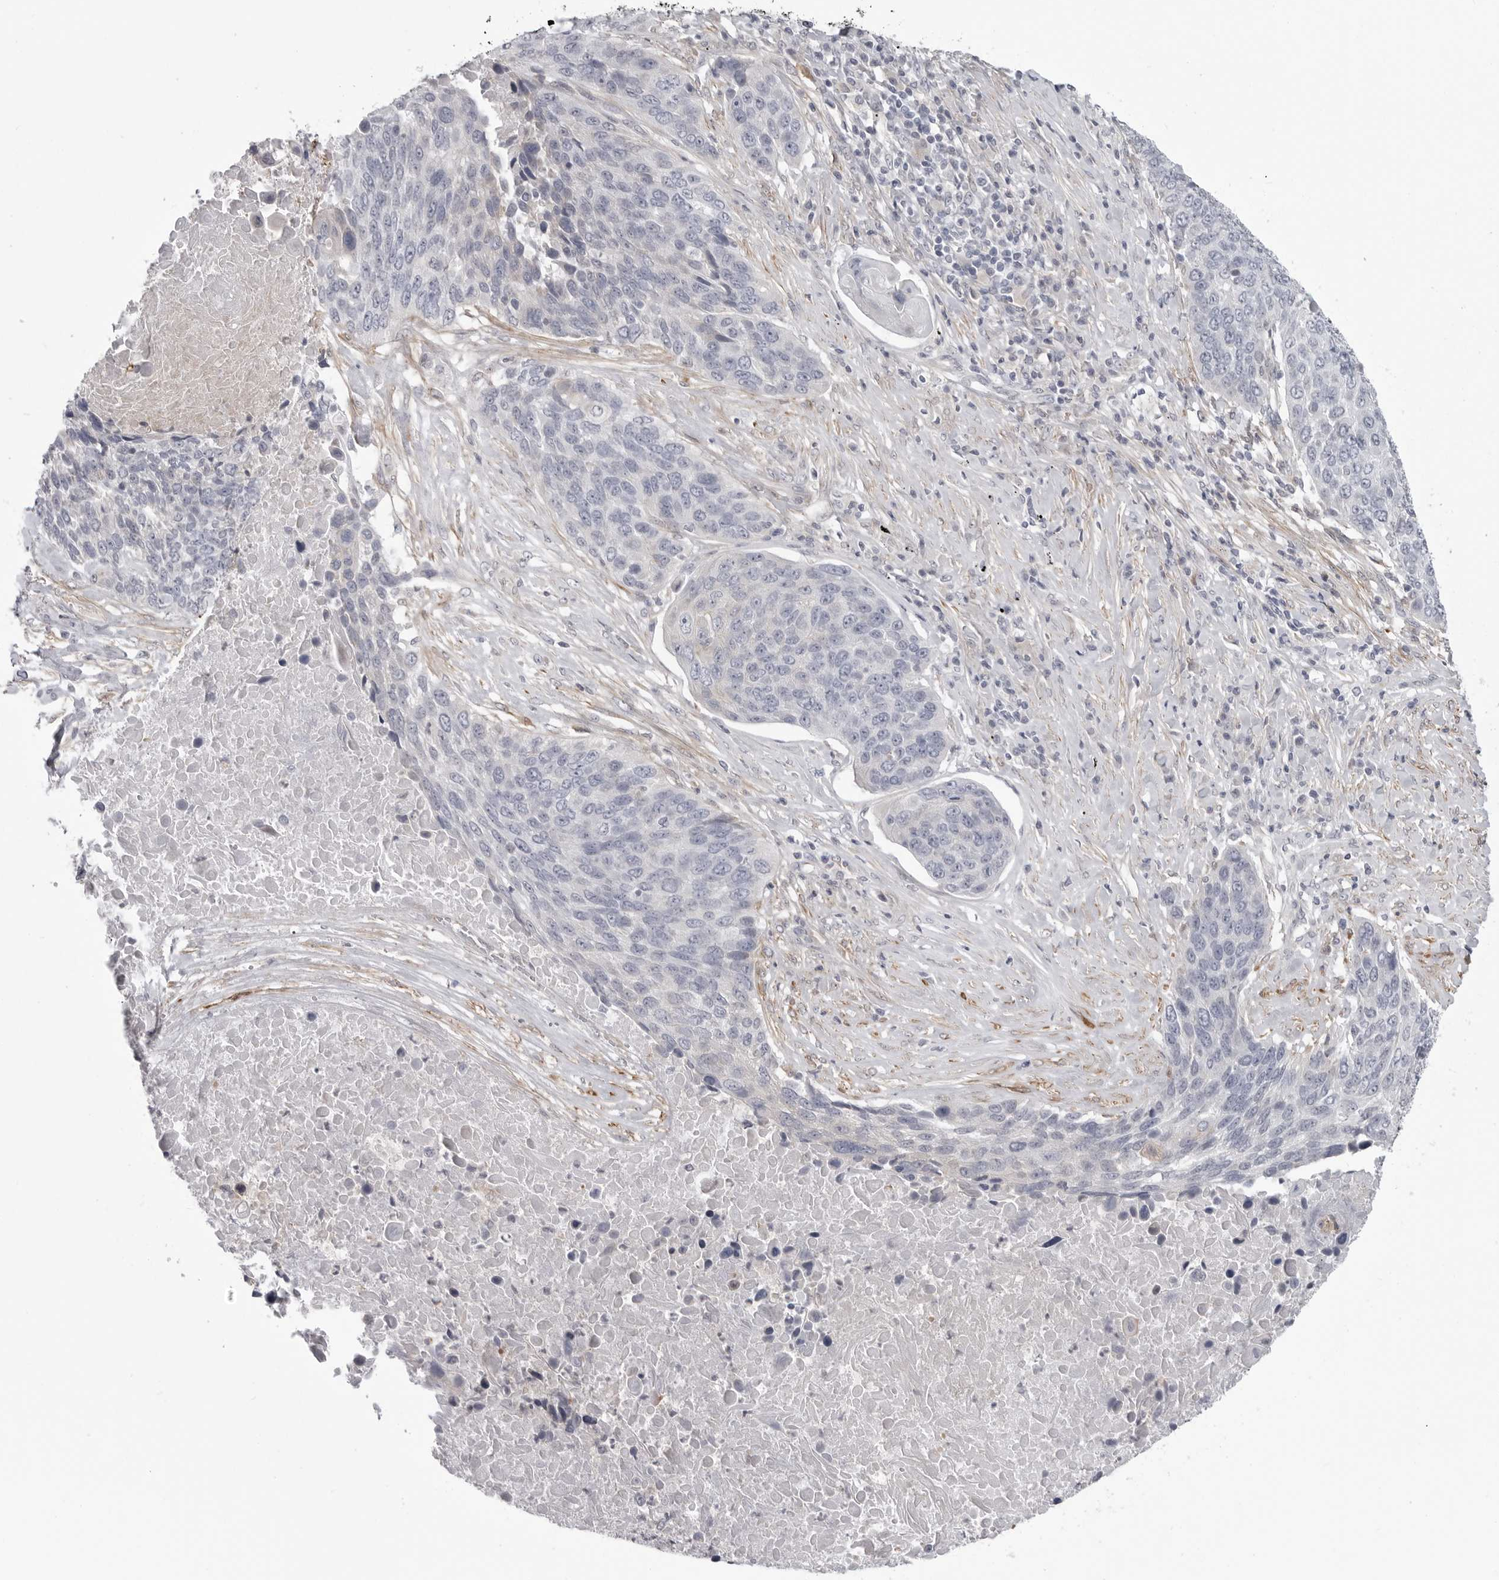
{"staining": {"intensity": "negative", "quantity": "none", "location": "none"}, "tissue": "lung cancer", "cell_type": "Tumor cells", "image_type": "cancer", "snomed": [{"axis": "morphology", "description": "Squamous cell carcinoma, NOS"}, {"axis": "topography", "description": "Lung"}], "caption": "This is a image of immunohistochemistry staining of lung squamous cell carcinoma, which shows no expression in tumor cells.", "gene": "SCP2", "patient": {"sex": "male", "age": 66}}